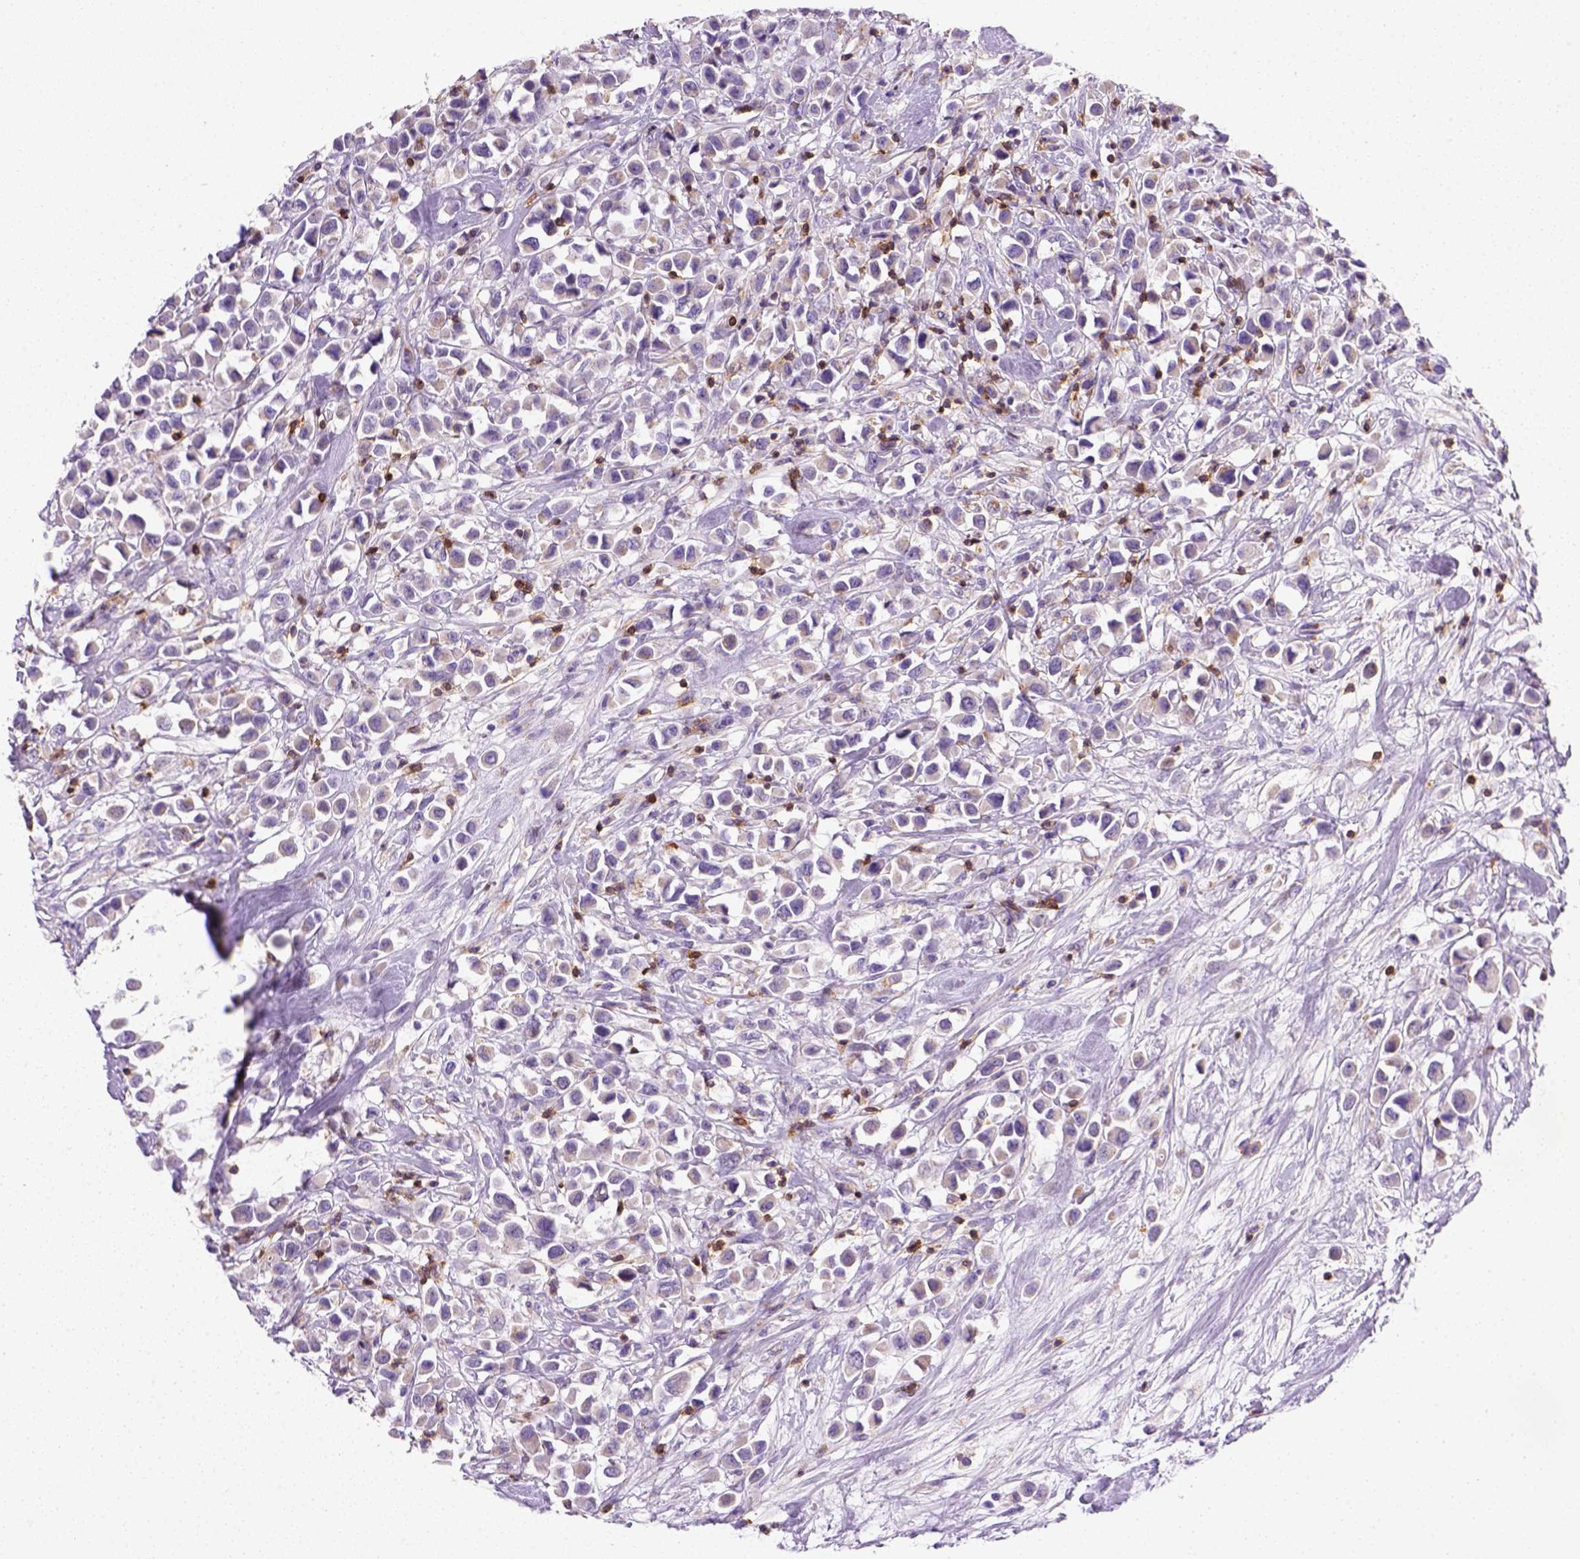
{"staining": {"intensity": "negative", "quantity": "none", "location": "none"}, "tissue": "breast cancer", "cell_type": "Tumor cells", "image_type": "cancer", "snomed": [{"axis": "morphology", "description": "Duct carcinoma"}, {"axis": "topography", "description": "Breast"}], "caption": "The histopathology image displays no staining of tumor cells in breast cancer.", "gene": "CD3E", "patient": {"sex": "female", "age": 61}}